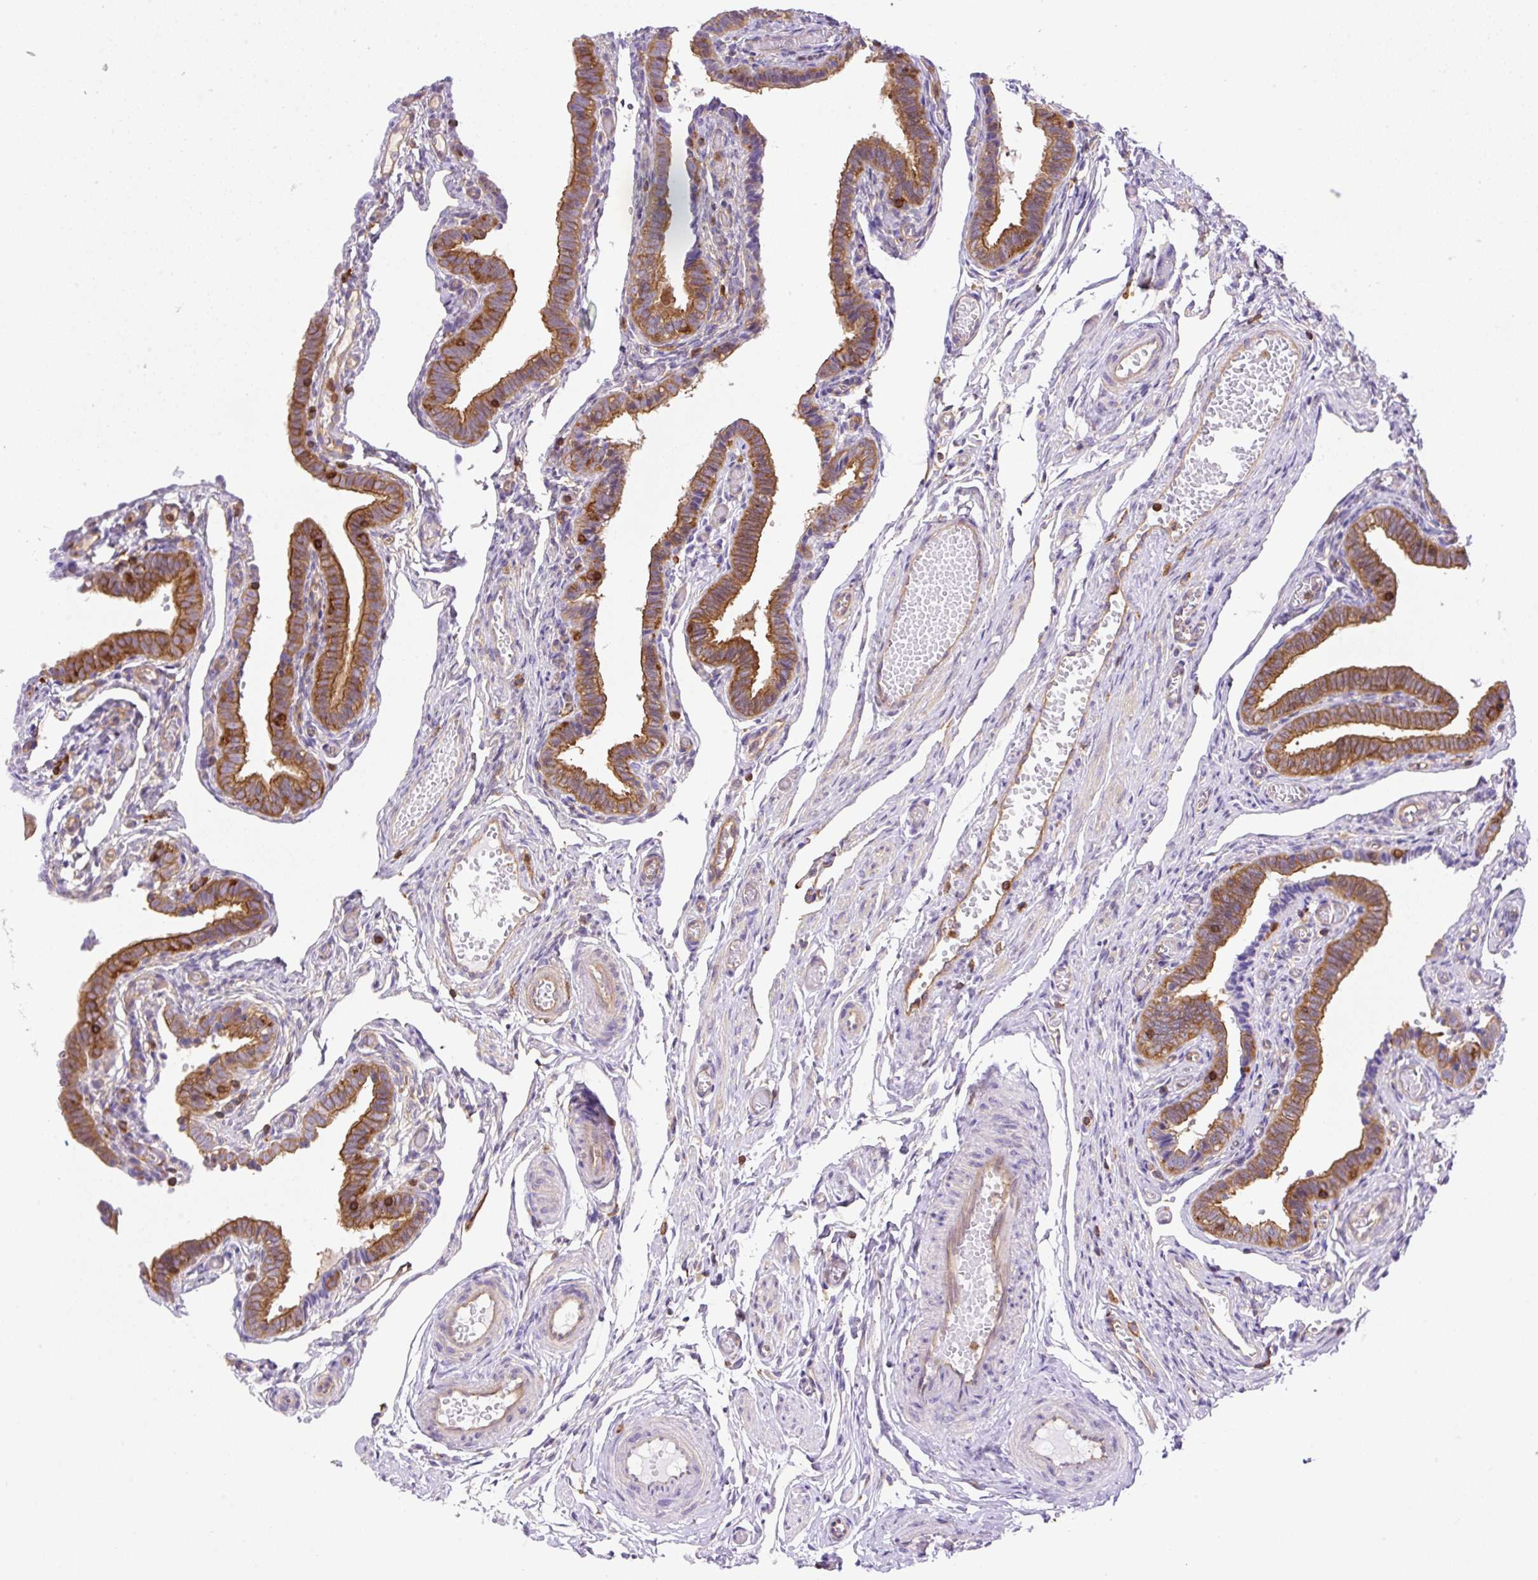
{"staining": {"intensity": "strong", "quantity": ">75%", "location": "cytoplasmic/membranous"}, "tissue": "fallopian tube", "cell_type": "Glandular cells", "image_type": "normal", "snomed": [{"axis": "morphology", "description": "Normal tissue, NOS"}, {"axis": "topography", "description": "Fallopian tube"}], "caption": "The micrograph reveals a brown stain indicating the presence of a protein in the cytoplasmic/membranous of glandular cells in fallopian tube.", "gene": "DNM2", "patient": {"sex": "female", "age": 36}}